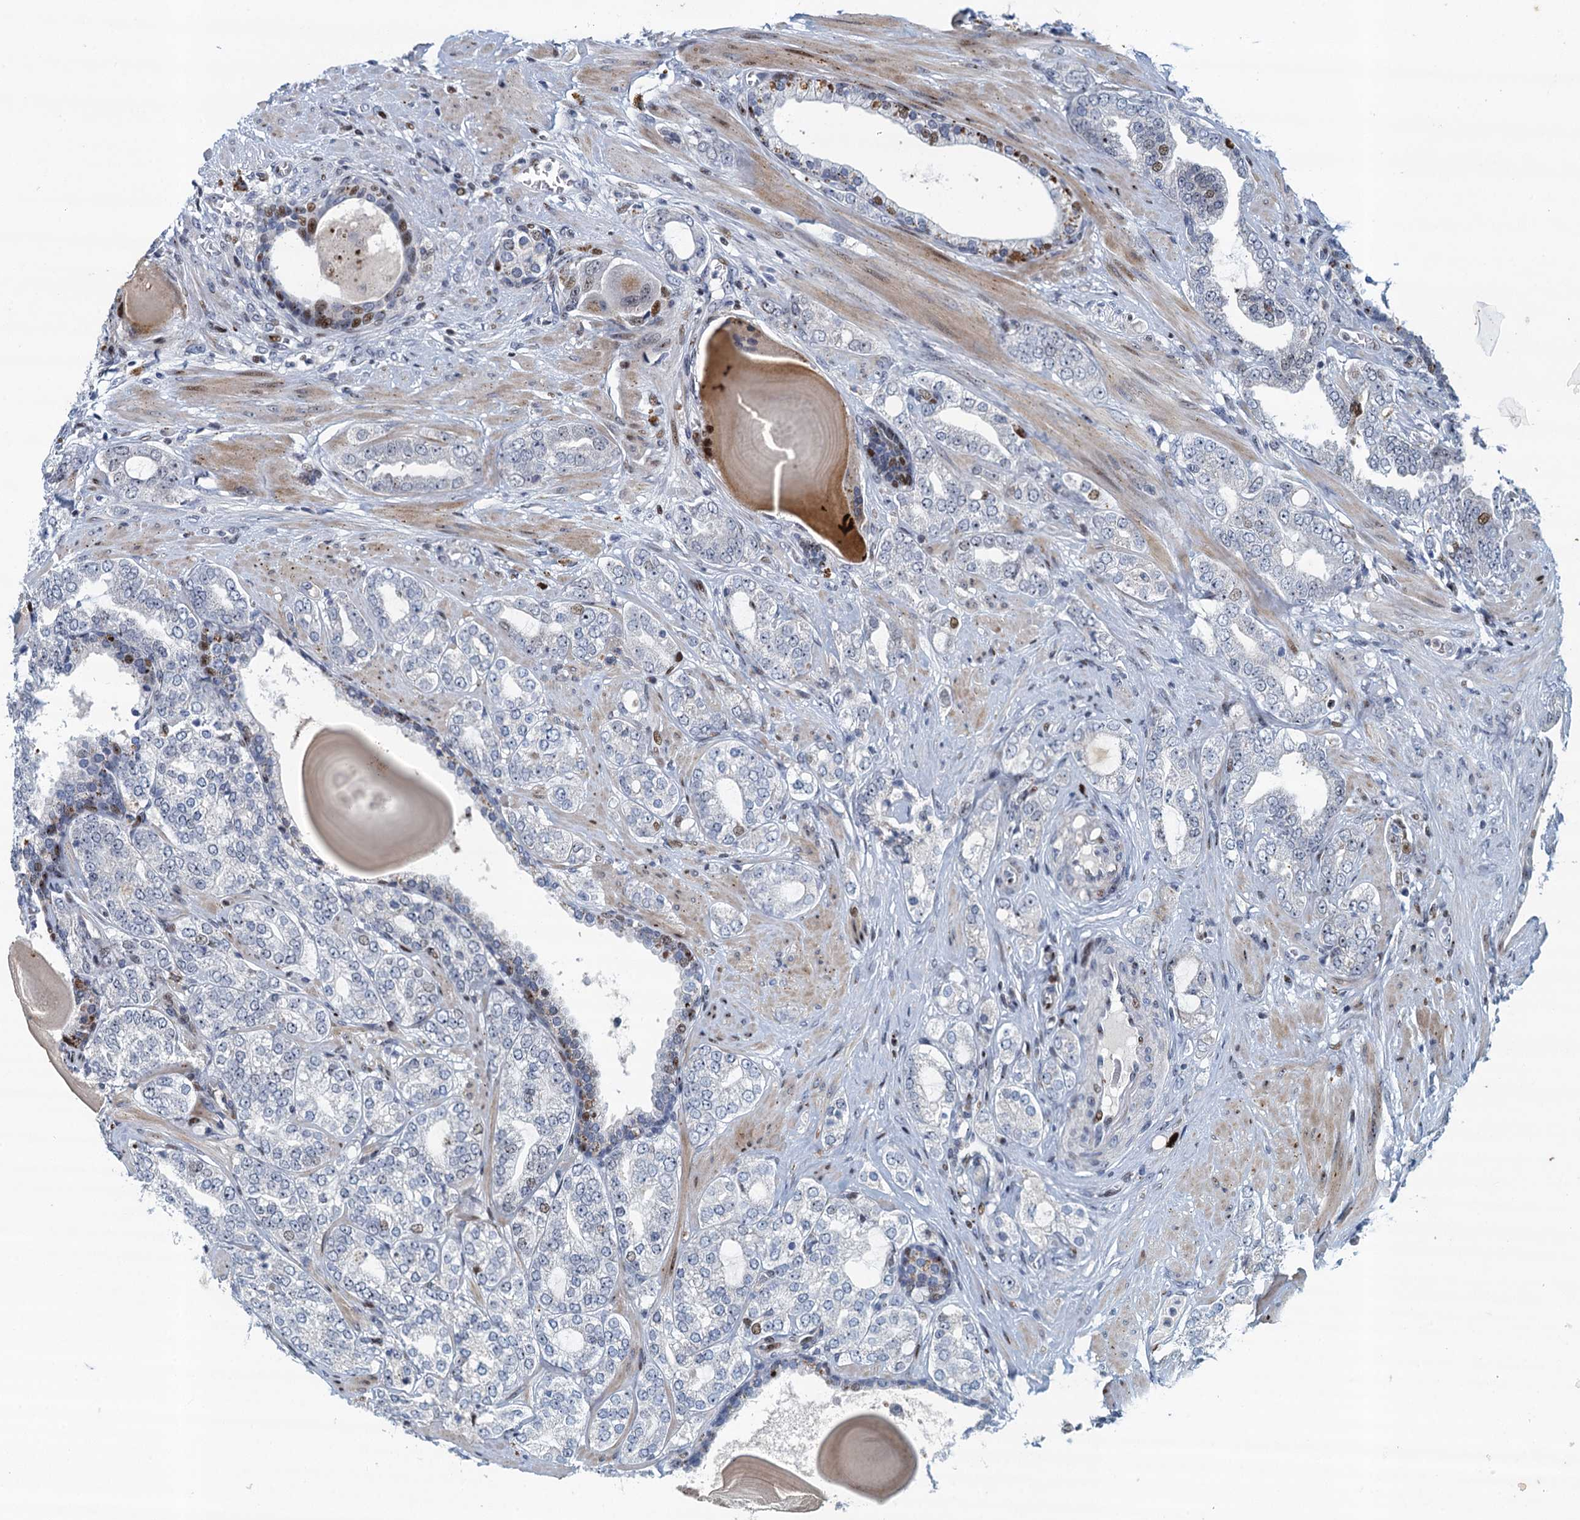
{"staining": {"intensity": "moderate", "quantity": "<25%", "location": "nuclear"}, "tissue": "prostate cancer", "cell_type": "Tumor cells", "image_type": "cancer", "snomed": [{"axis": "morphology", "description": "Adenocarcinoma, High grade"}, {"axis": "topography", "description": "Prostate"}], "caption": "An immunohistochemistry photomicrograph of neoplastic tissue is shown. Protein staining in brown labels moderate nuclear positivity in prostate adenocarcinoma (high-grade) within tumor cells.", "gene": "ANKRD13D", "patient": {"sex": "male", "age": 64}}